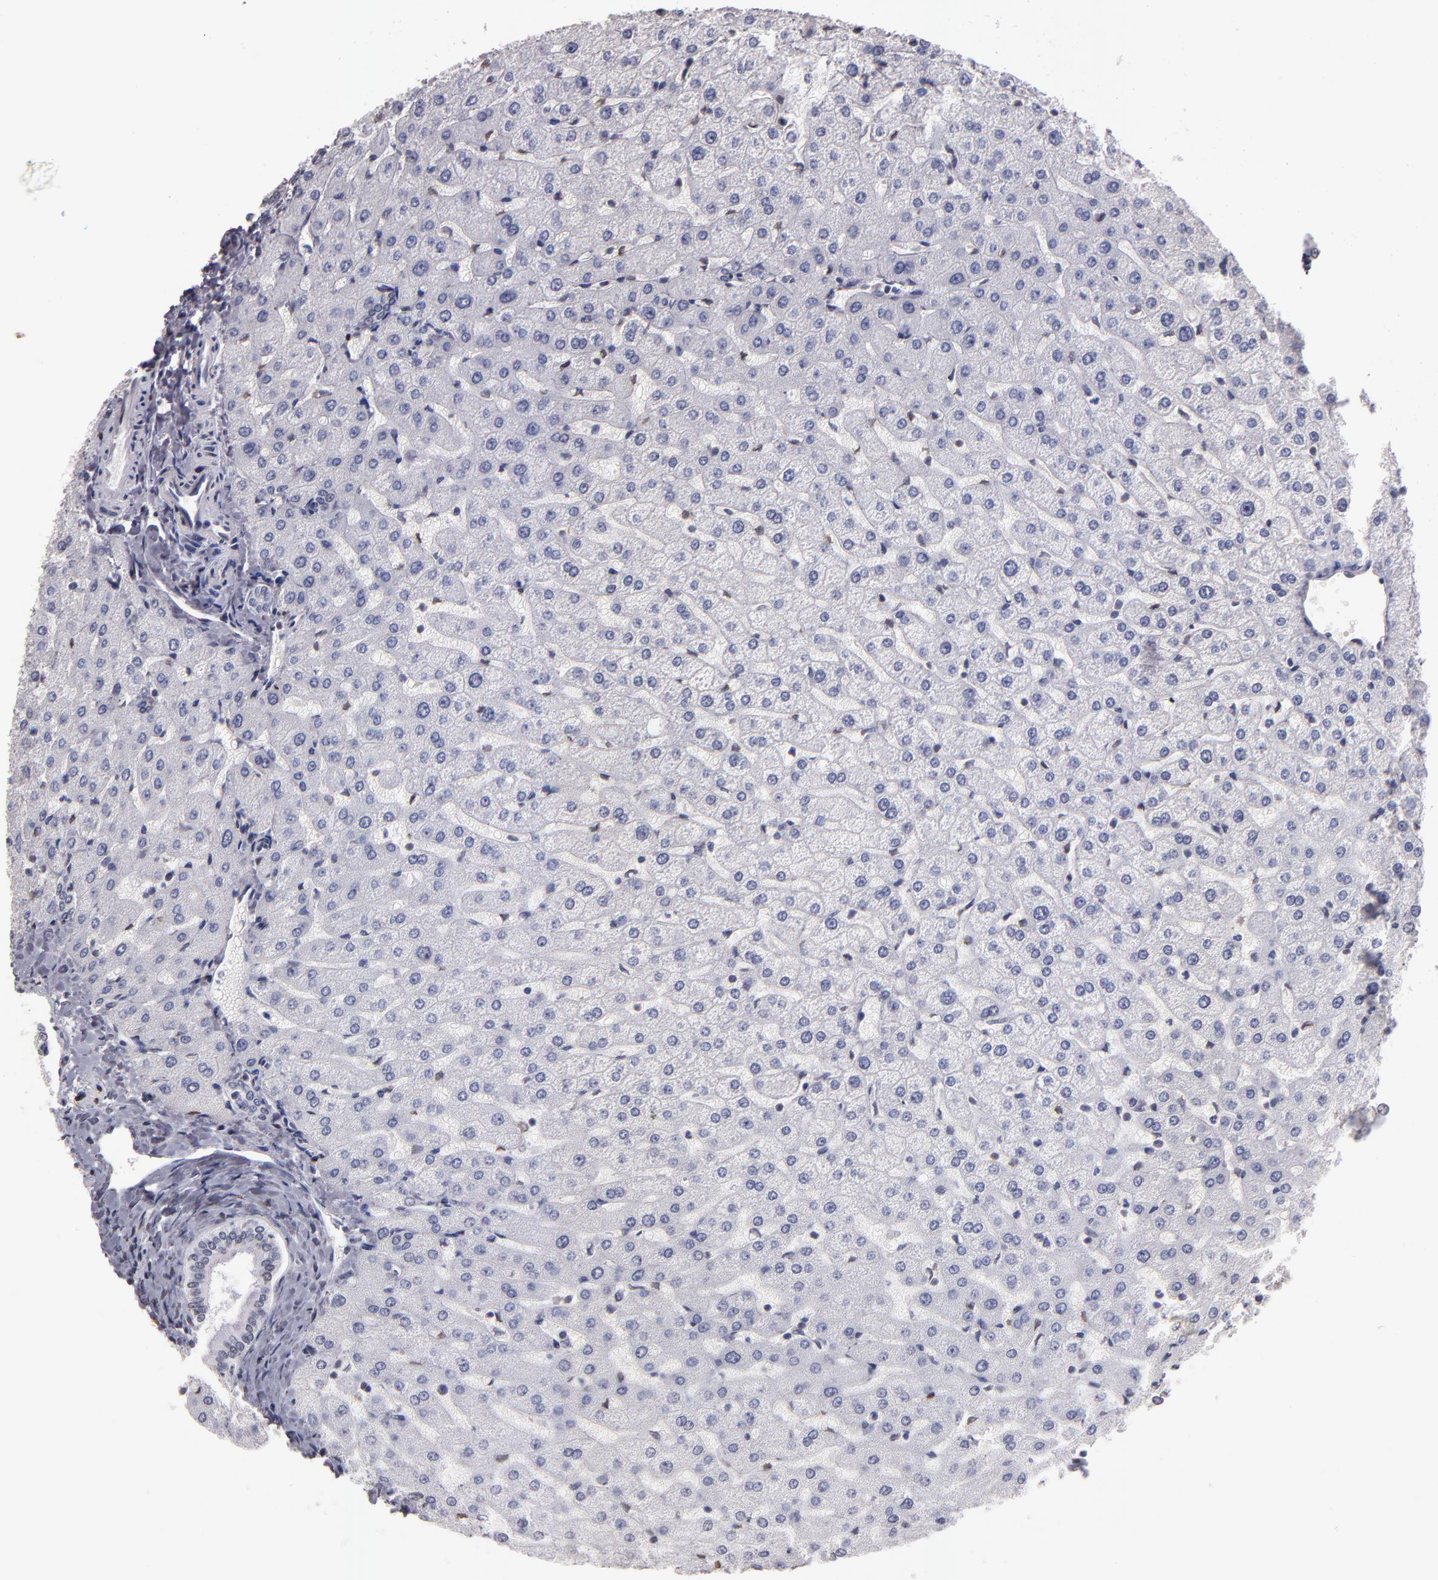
{"staining": {"intensity": "negative", "quantity": "none", "location": "none"}, "tissue": "liver", "cell_type": "Cholangiocytes", "image_type": "normal", "snomed": [{"axis": "morphology", "description": "Normal tissue, NOS"}, {"axis": "morphology", "description": "Fibrosis, NOS"}, {"axis": "topography", "description": "Liver"}], "caption": "Liver stained for a protein using immunohistochemistry displays no staining cholangiocytes.", "gene": "SOX10", "patient": {"sex": "female", "age": 29}}